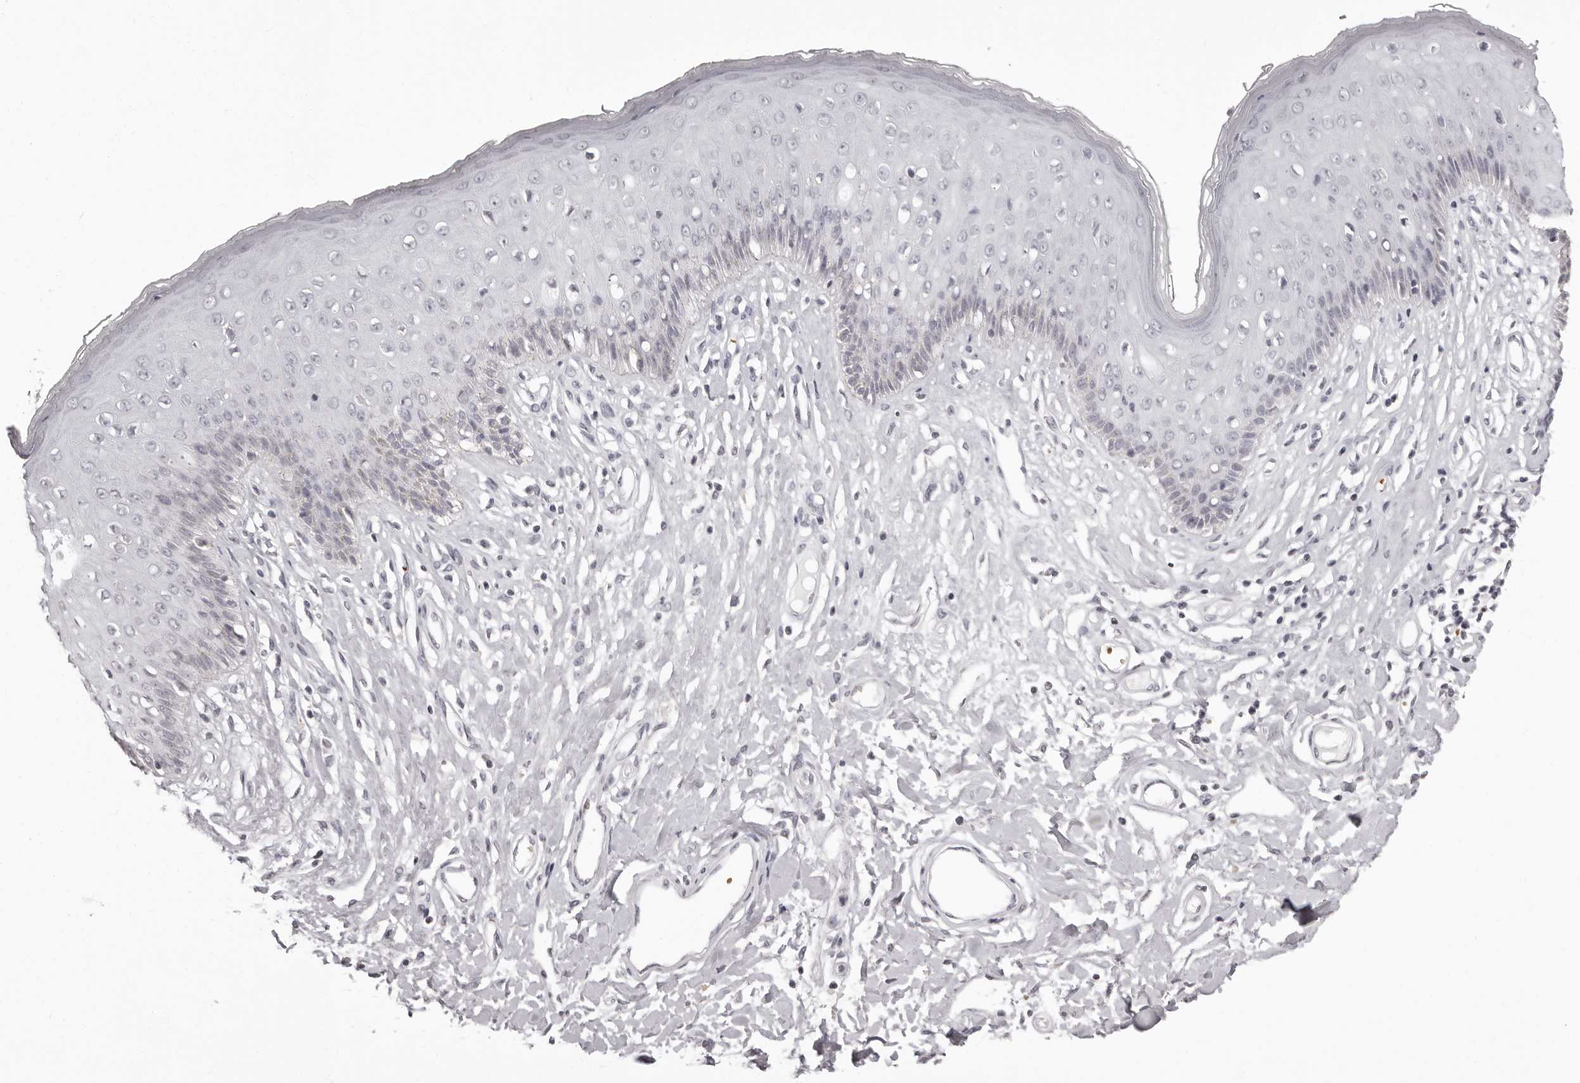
{"staining": {"intensity": "negative", "quantity": "none", "location": "none"}, "tissue": "skin", "cell_type": "Epidermal cells", "image_type": "normal", "snomed": [{"axis": "morphology", "description": "Normal tissue, NOS"}, {"axis": "morphology", "description": "Squamous cell carcinoma, NOS"}, {"axis": "topography", "description": "Vulva"}], "caption": "This is an IHC histopathology image of unremarkable human skin. There is no positivity in epidermal cells.", "gene": "C8orf74", "patient": {"sex": "female", "age": 85}}